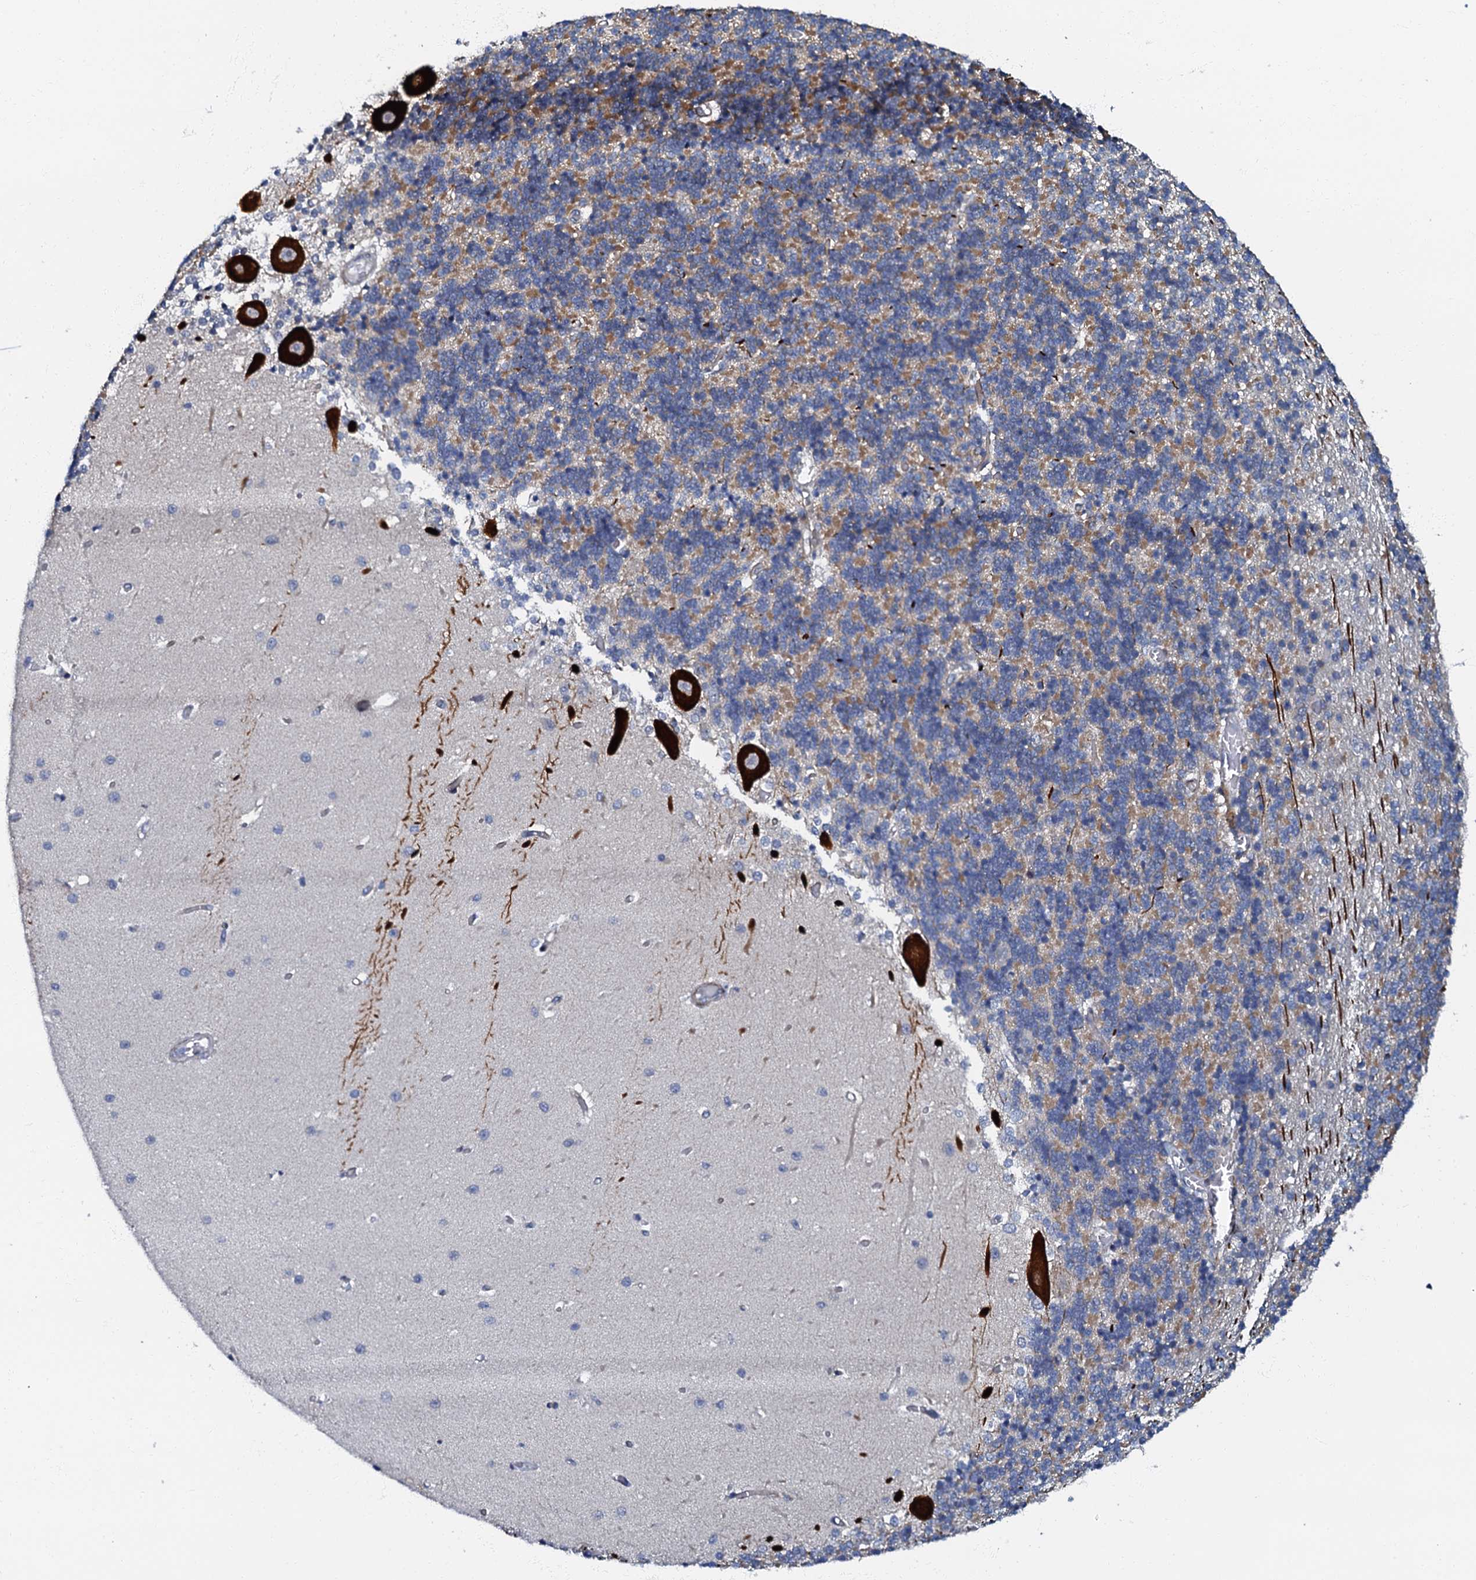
{"staining": {"intensity": "negative", "quantity": "none", "location": "none"}, "tissue": "cerebellum", "cell_type": "Cells in granular layer", "image_type": "normal", "snomed": [{"axis": "morphology", "description": "Normal tissue, NOS"}, {"axis": "topography", "description": "Cerebellum"}], "caption": "Cells in granular layer show no significant protein positivity in benign cerebellum.", "gene": "OLAH", "patient": {"sex": "male", "age": 37}}